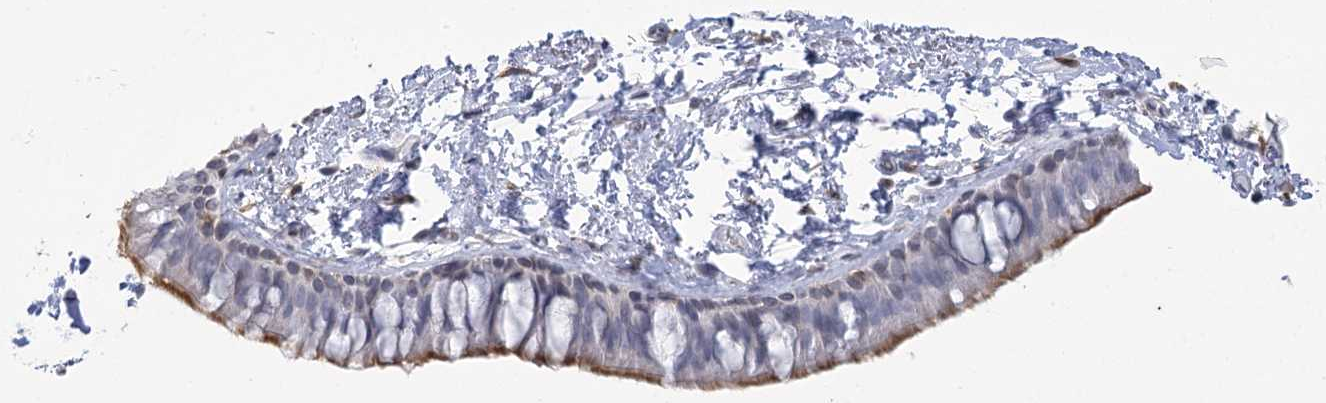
{"staining": {"intensity": "moderate", "quantity": "25%-75%", "location": "cytoplasmic/membranous"}, "tissue": "bronchus", "cell_type": "Respiratory epithelial cells", "image_type": "normal", "snomed": [{"axis": "morphology", "description": "Normal tissue, NOS"}, {"axis": "topography", "description": "Cartilage tissue"}, {"axis": "topography", "description": "Bronchus"}], "caption": "This image shows immunohistochemistry (IHC) staining of normal bronchus, with medium moderate cytoplasmic/membranous expression in approximately 25%-75% of respiratory epithelial cells.", "gene": "C11orf1", "patient": {"sex": "female", "age": 73}}